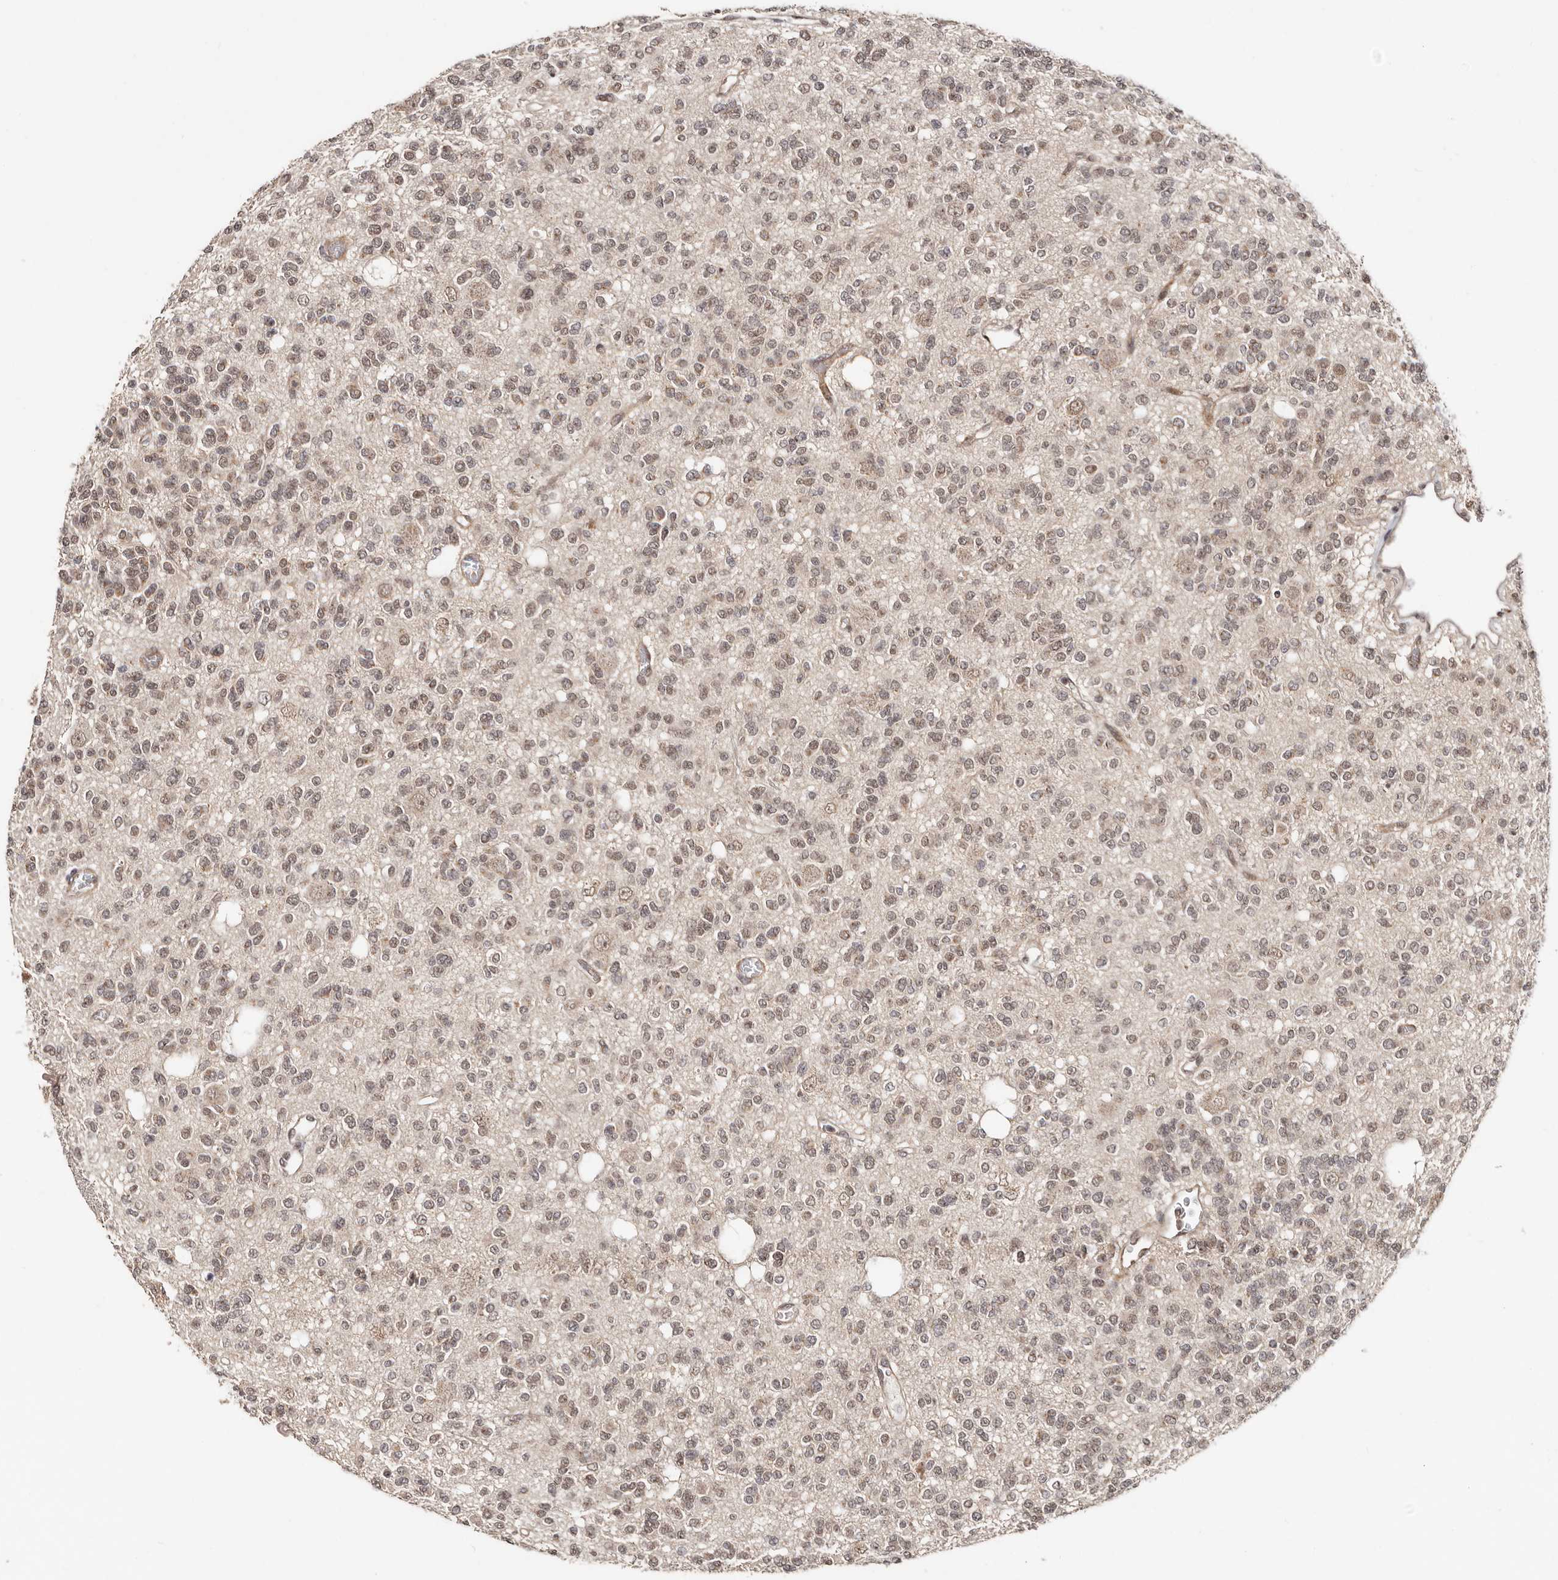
{"staining": {"intensity": "weak", "quantity": ">75%", "location": "nuclear"}, "tissue": "glioma", "cell_type": "Tumor cells", "image_type": "cancer", "snomed": [{"axis": "morphology", "description": "Glioma, malignant, Low grade"}, {"axis": "topography", "description": "Brain"}], "caption": "Immunohistochemistry (DAB (3,3'-diaminobenzidine)) staining of low-grade glioma (malignant) reveals weak nuclear protein positivity in about >75% of tumor cells.", "gene": "SRCAP", "patient": {"sex": "male", "age": 38}}